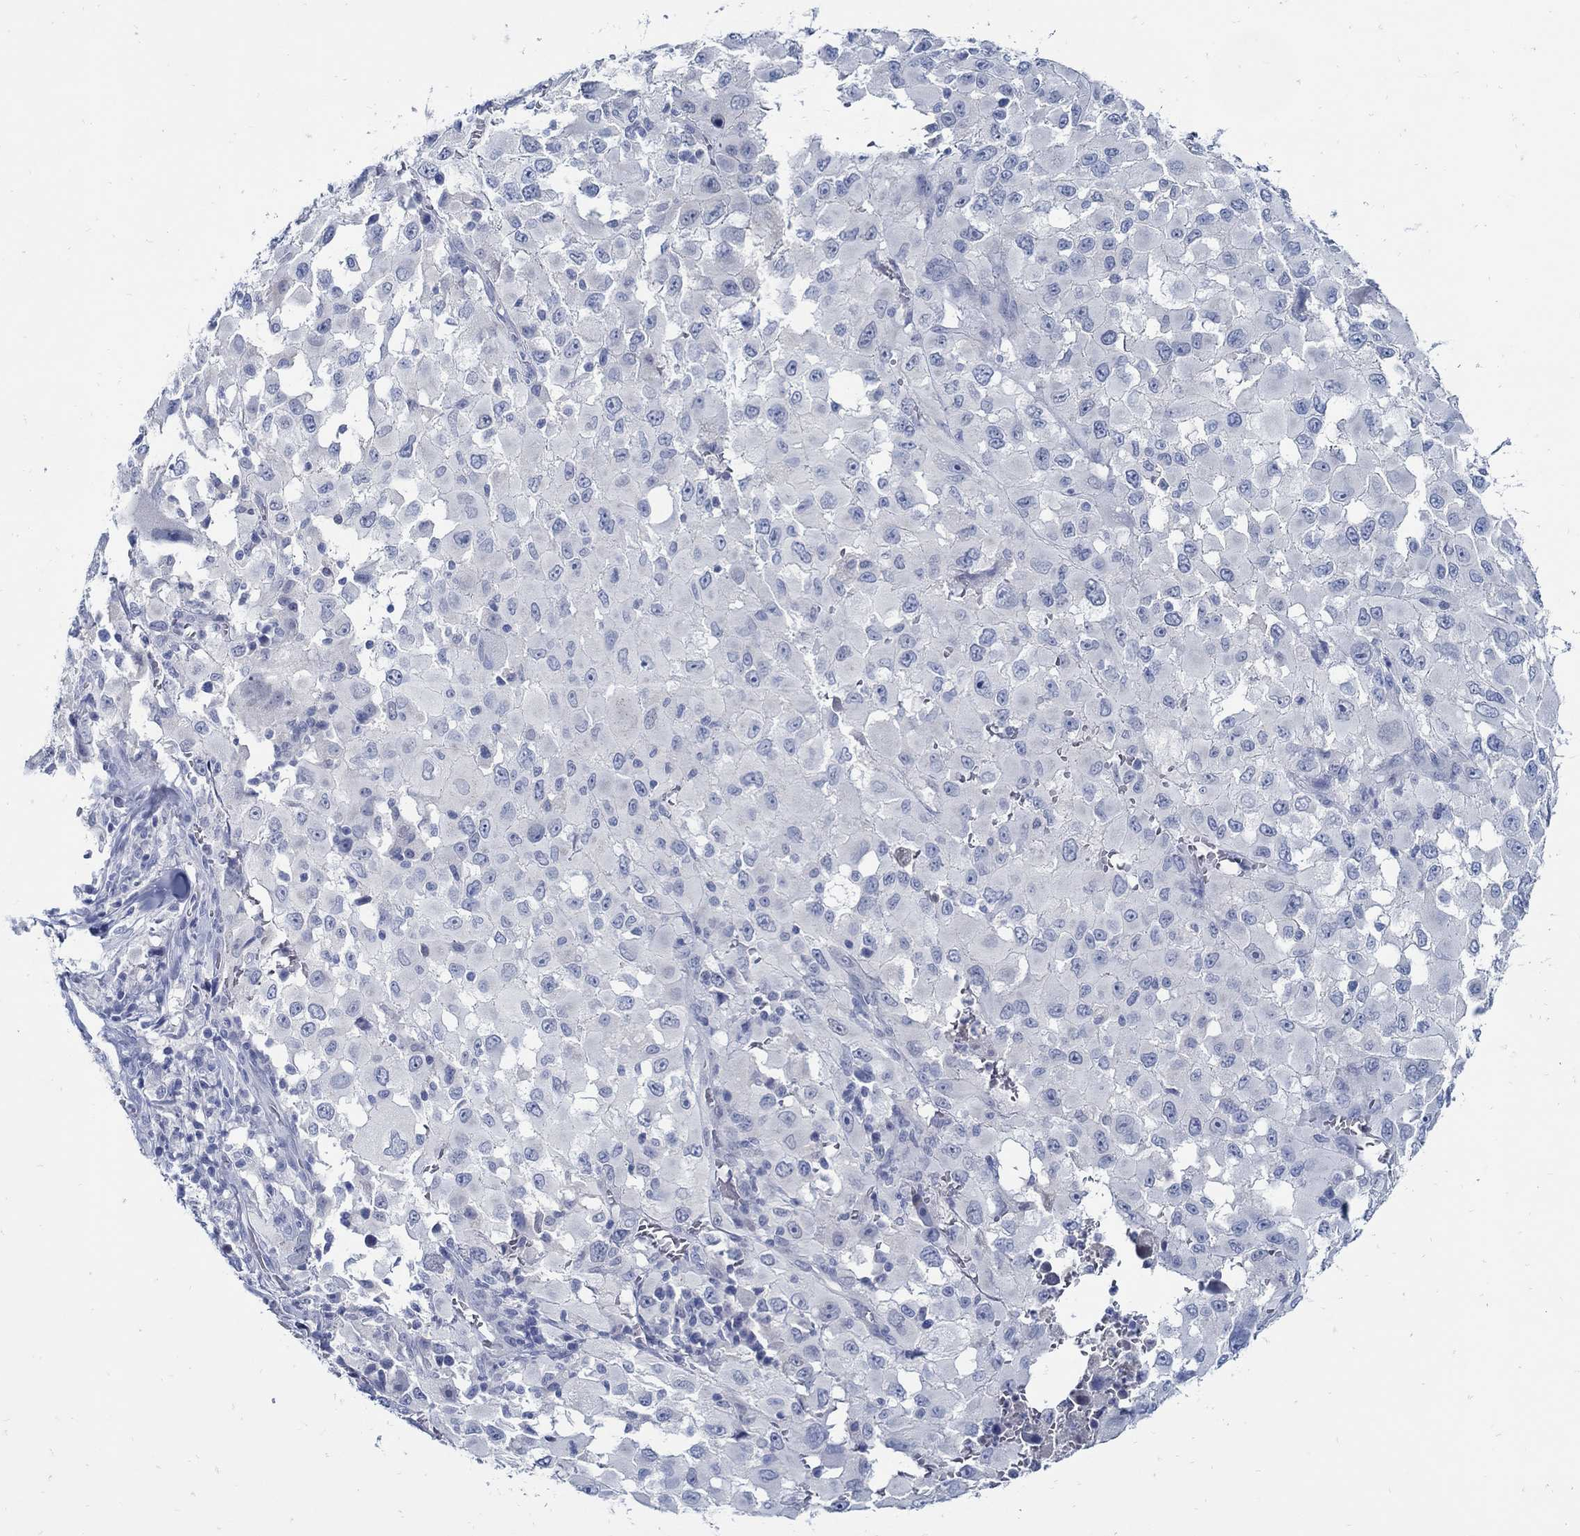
{"staining": {"intensity": "negative", "quantity": "none", "location": "none"}, "tissue": "melanoma", "cell_type": "Tumor cells", "image_type": "cancer", "snomed": [{"axis": "morphology", "description": "Malignant melanoma, Metastatic site"}, {"axis": "topography", "description": "Lymph node"}], "caption": "Melanoma stained for a protein using immunohistochemistry displays no staining tumor cells.", "gene": "PAX9", "patient": {"sex": "male", "age": 50}}